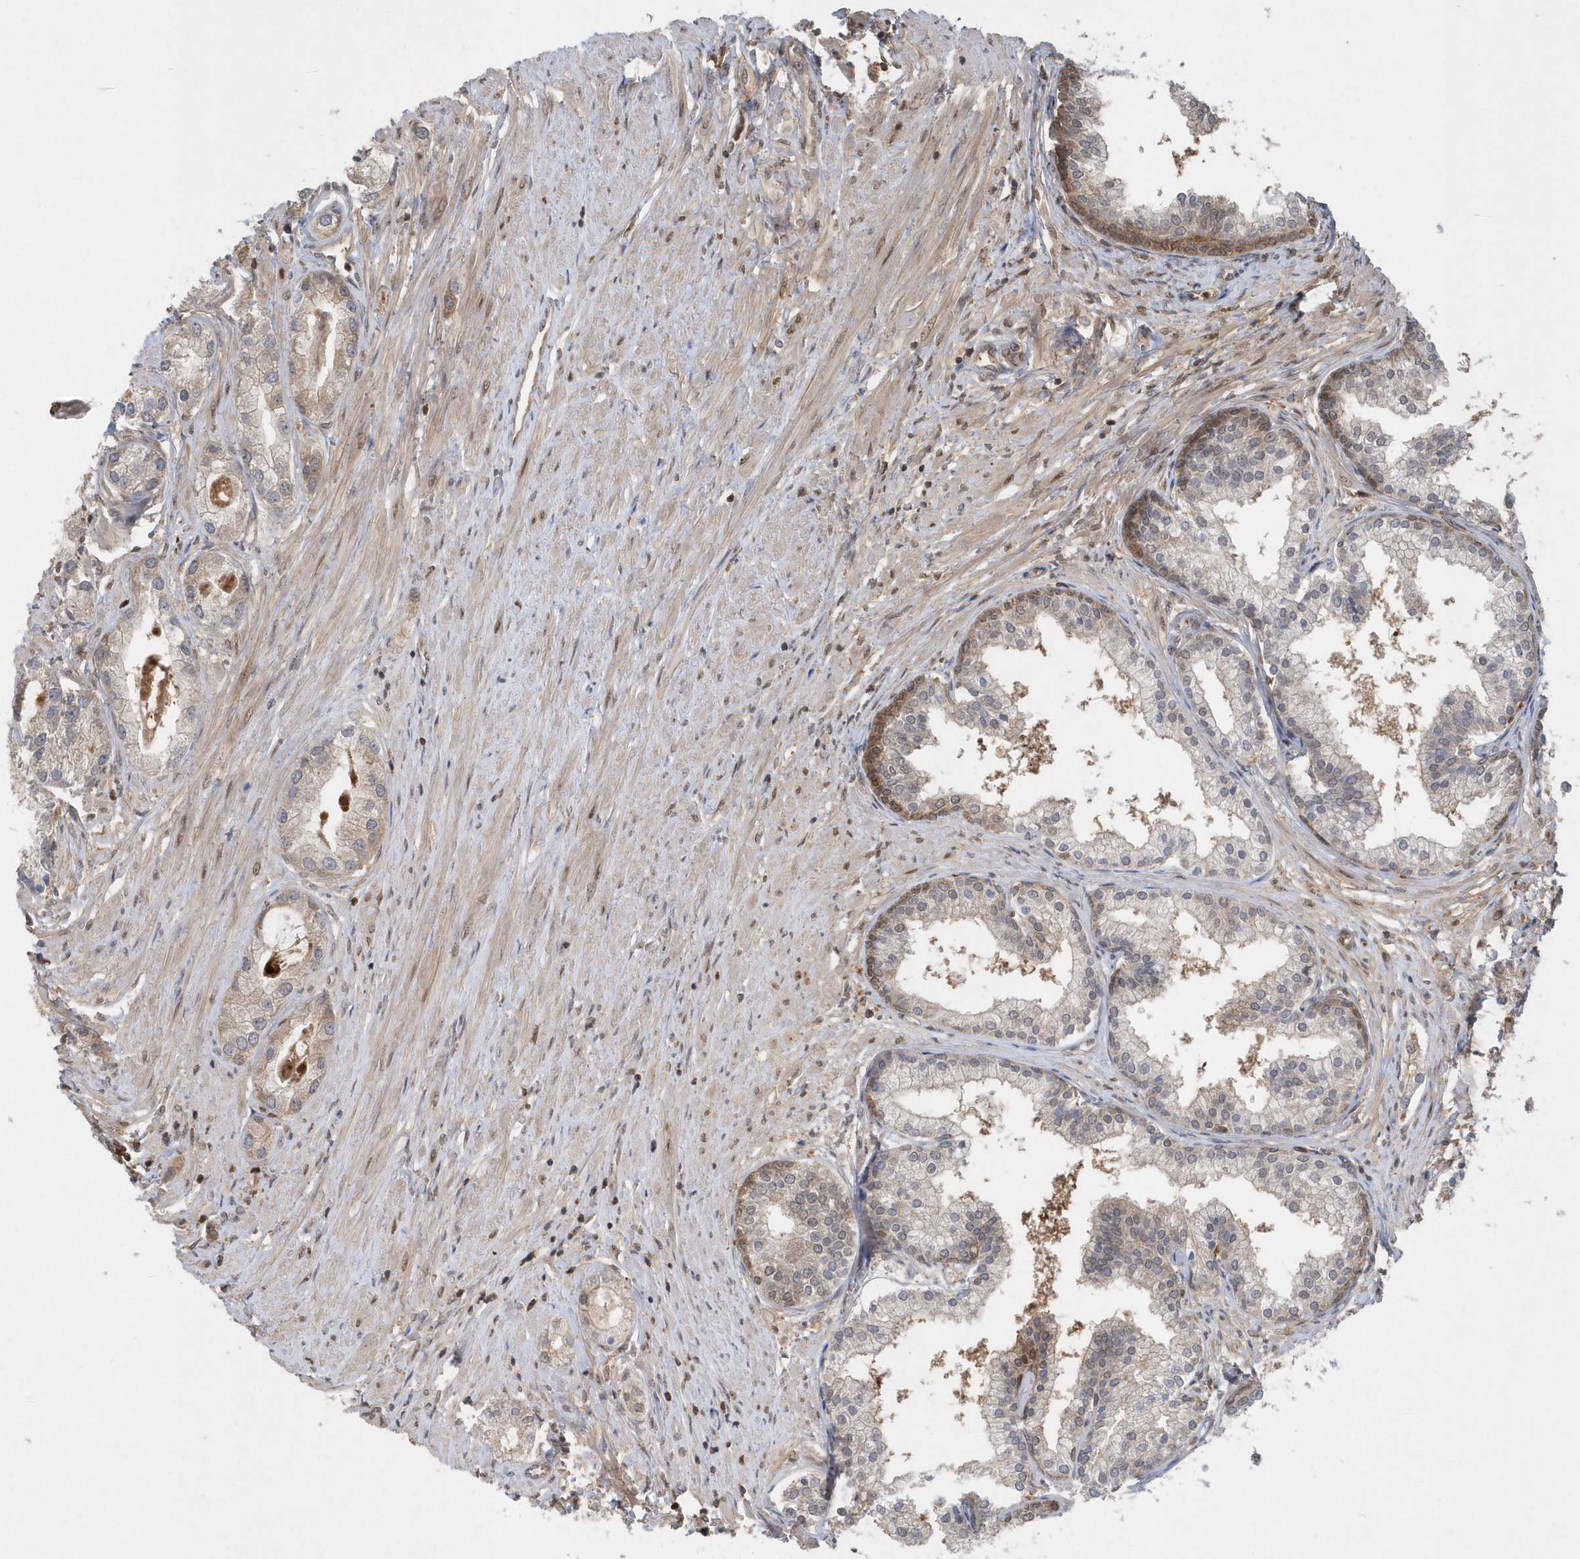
{"staining": {"intensity": "negative", "quantity": "none", "location": "none"}, "tissue": "prostate cancer", "cell_type": "Tumor cells", "image_type": "cancer", "snomed": [{"axis": "morphology", "description": "Adenocarcinoma, Low grade"}, {"axis": "topography", "description": "Prostate"}], "caption": "IHC micrograph of neoplastic tissue: prostate cancer stained with DAB (3,3'-diaminobenzidine) shows no significant protein positivity in tumor cells.", "gene": "ACYP1", "patient": {"sex": "male", "age": 62}}